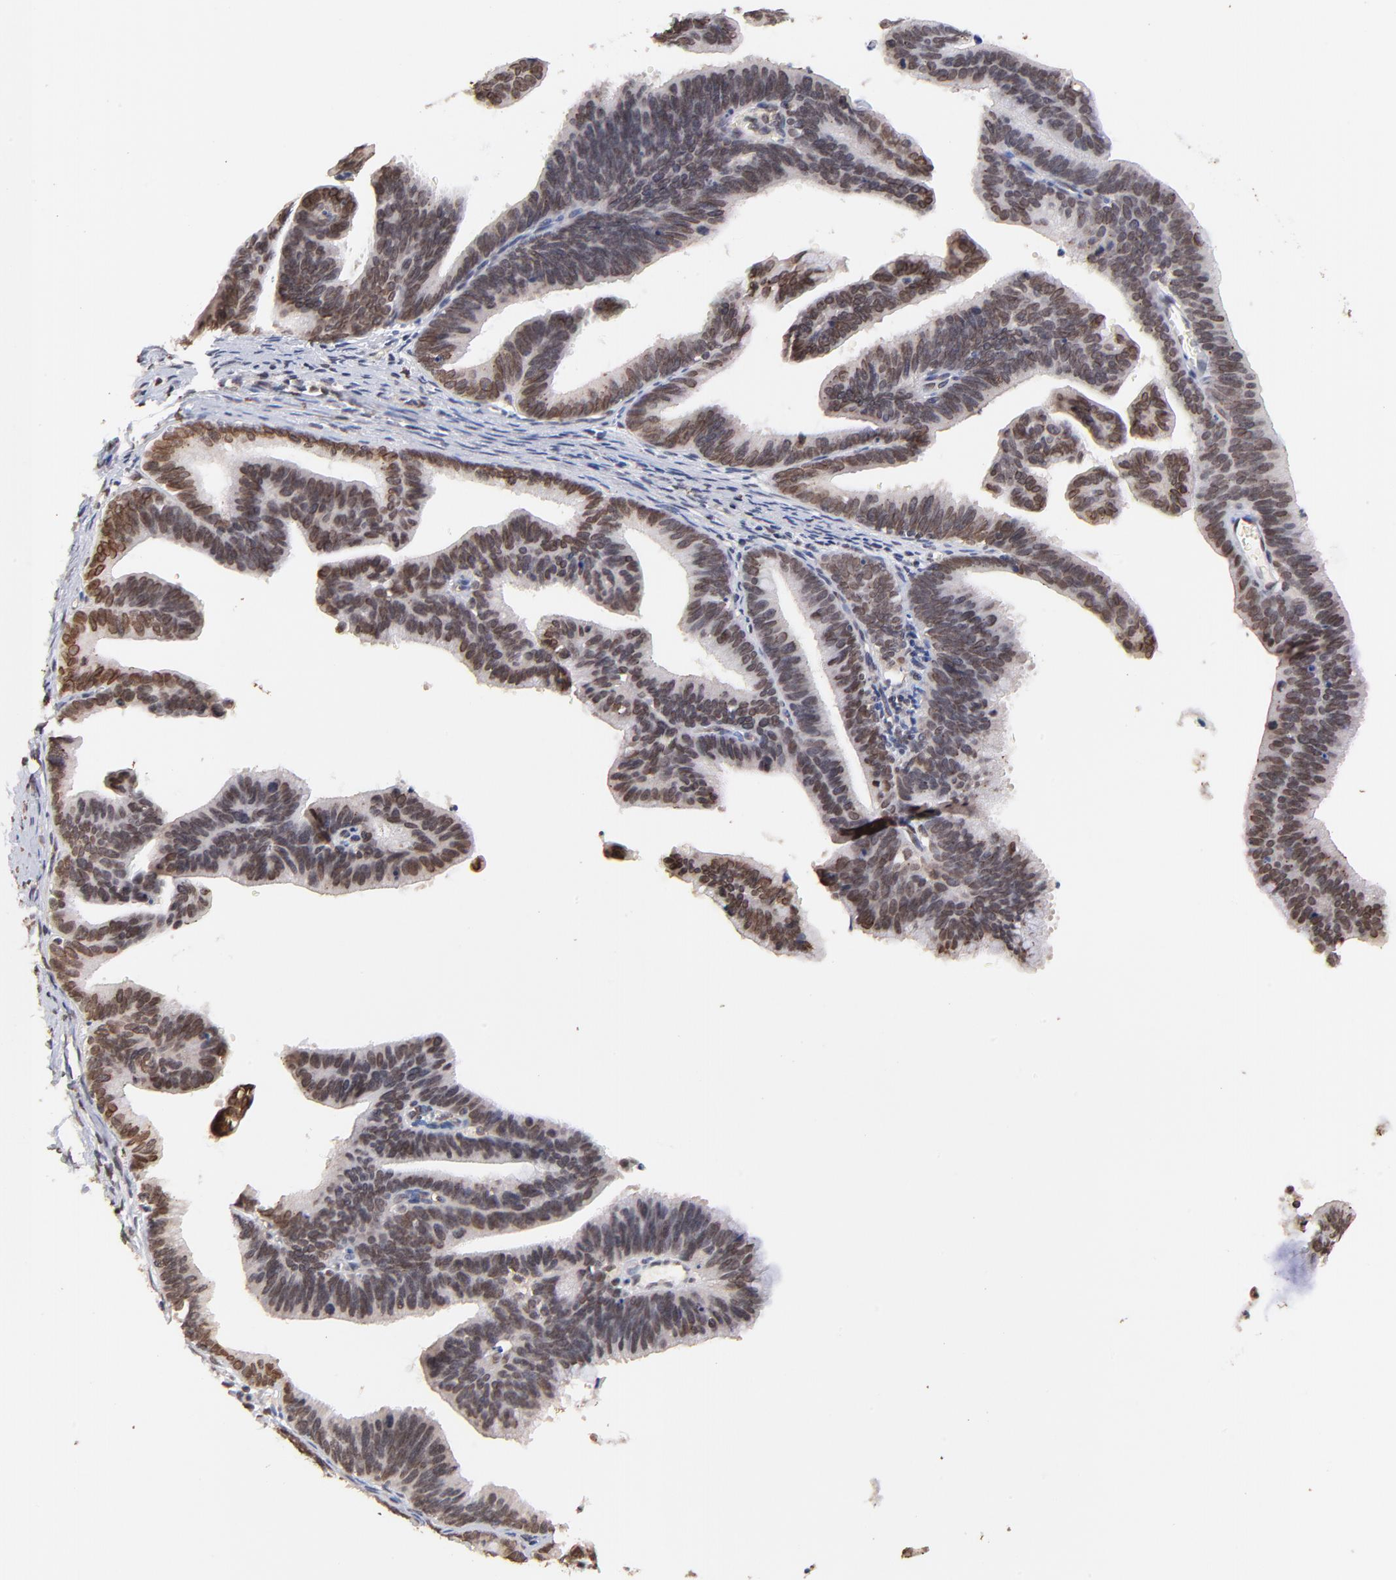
{"staining": {"intensity": "weak", "quantity": "25%-75%", "location": "nuclear"}, "tissue": "cervical cancer", "cell_type": "Tumor cells", "image_type": "cancer", "snomed": [{"axis": "morphology", "description": "Adenocarcinoma, NOS"}, {"axis": "topography", "description": "Cervix"}], "caption": "This histopathology image reveals cervical cancer stained with immunohistochemistry (IHC) to label a protein in brown. The nuclear of tumor cells show weak positivity for the protein. Nuclei are counter-stained blue.", "gene": "ZFP92", "patient": {"sex": "female", "age": 47}}